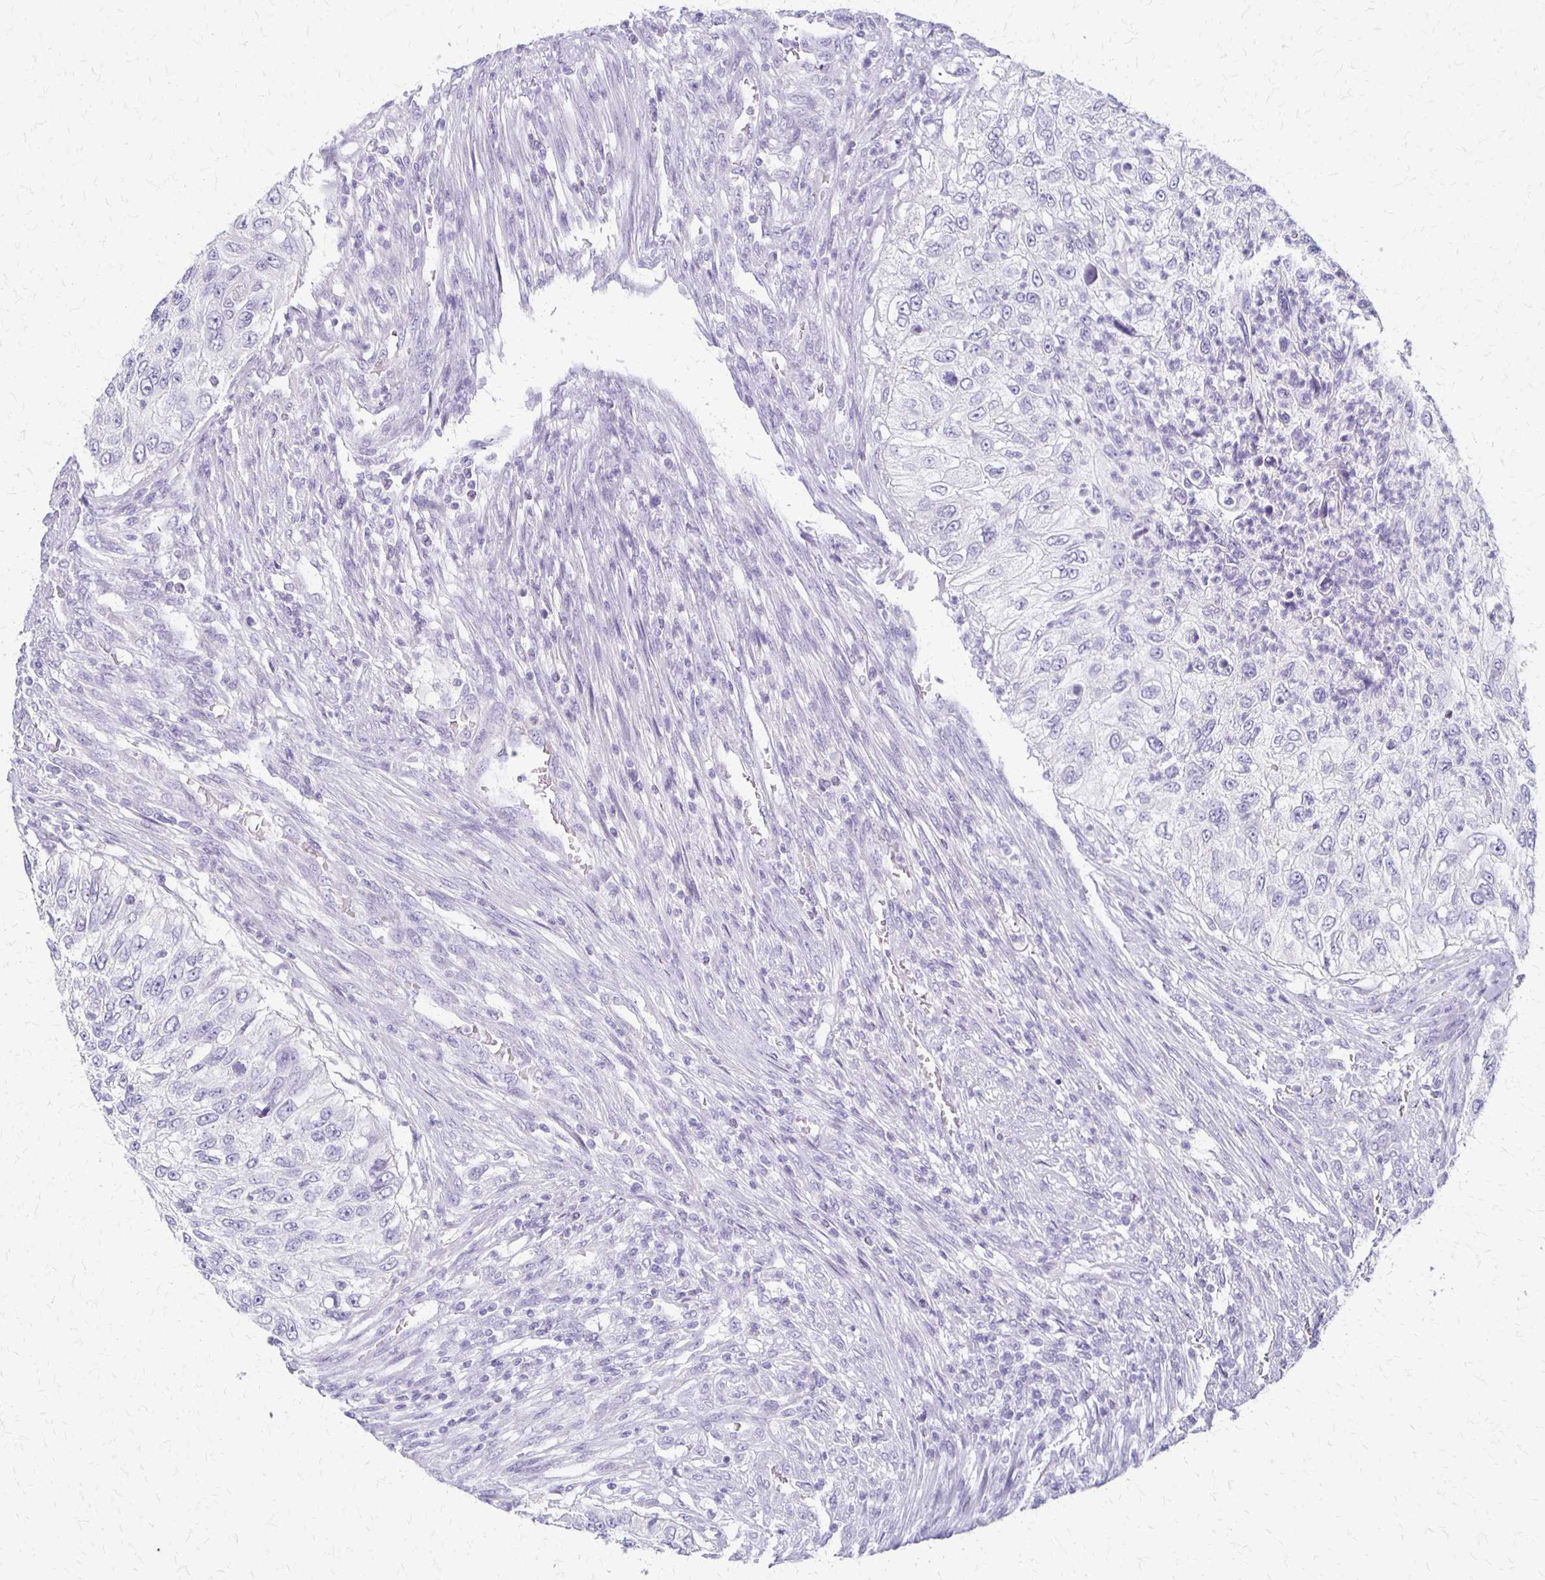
{"staining": {"intensity": "negative", "quantity": "none", "location": "none"}, "tissue": "urothelial cancer", "cell_type": "Tumor cells", "image_type": "cancer", "snomed": [{"axis": "morphology", "description": "Urothelial carcinoma, High grade"}, {"axis": "topography", "description": "Urinary bladder"}], "caption": "Tumor cells are negative for brown protein staining in high-grade urothelial carcinoma.", "gene": "RHOC", "patient": {"sex": "female", "age": 60}}